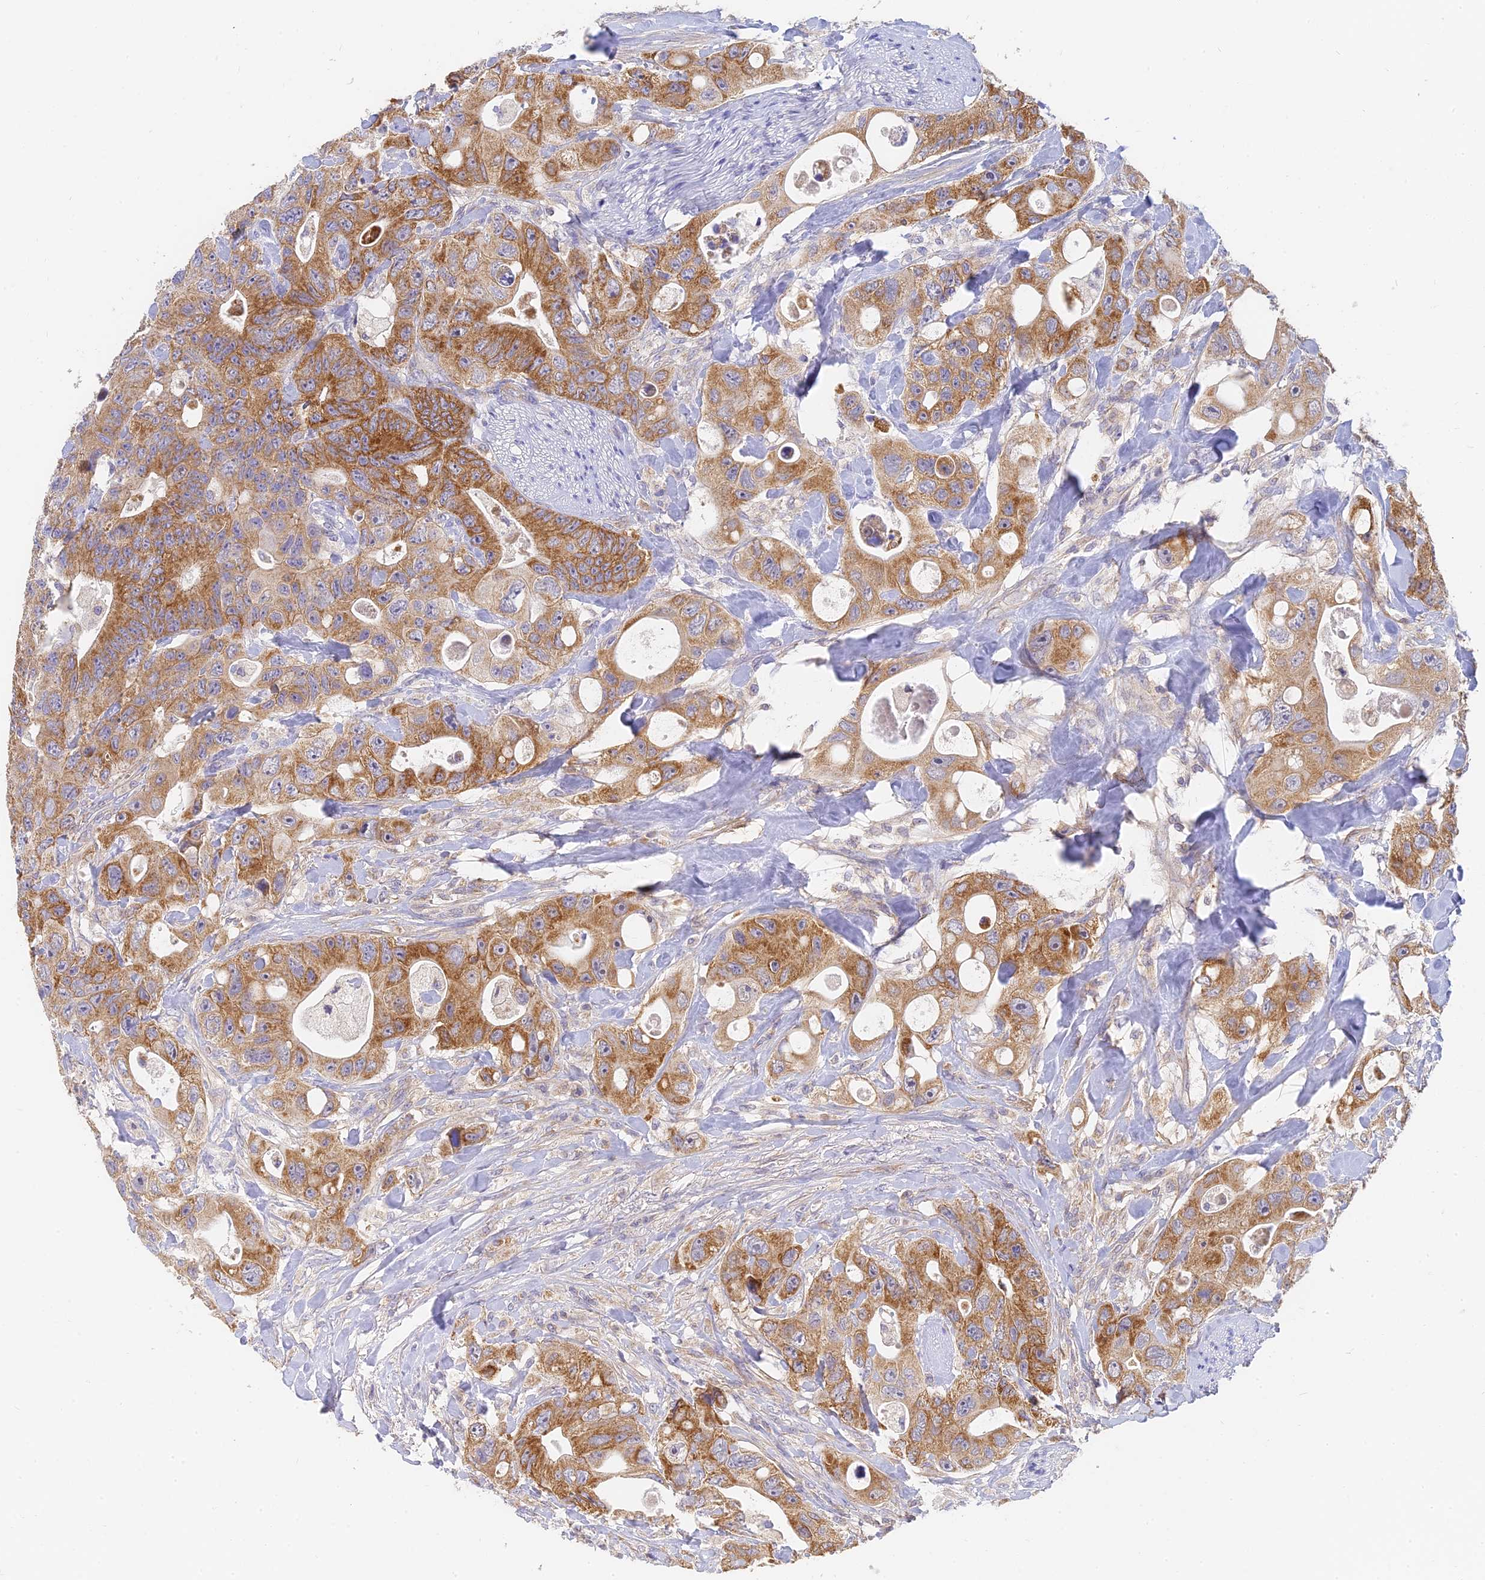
{"staining": {"intensity": "moderate", "quantity": ">75%", "location": "cytoplasmic/membranous"}, "tissue": "colorectal cancer", "cell_type": "Tumor cells", "image_type": "cancer", "snomed": [{"axis": "morphology", "description": "Adenocarcinoma, NOS"}, {"axis": "topography", "description": "Colon"}], "caption": "This image exhibits colorectal cancer stained with IHC to label a protein in brown. The cytoplasmic/membranous of tumor cells show moderate positivity for the protein. Nuclei are counter-stained blue.", "gene": "MRPL15", "patient": {"sex": "female", "age": 46}}